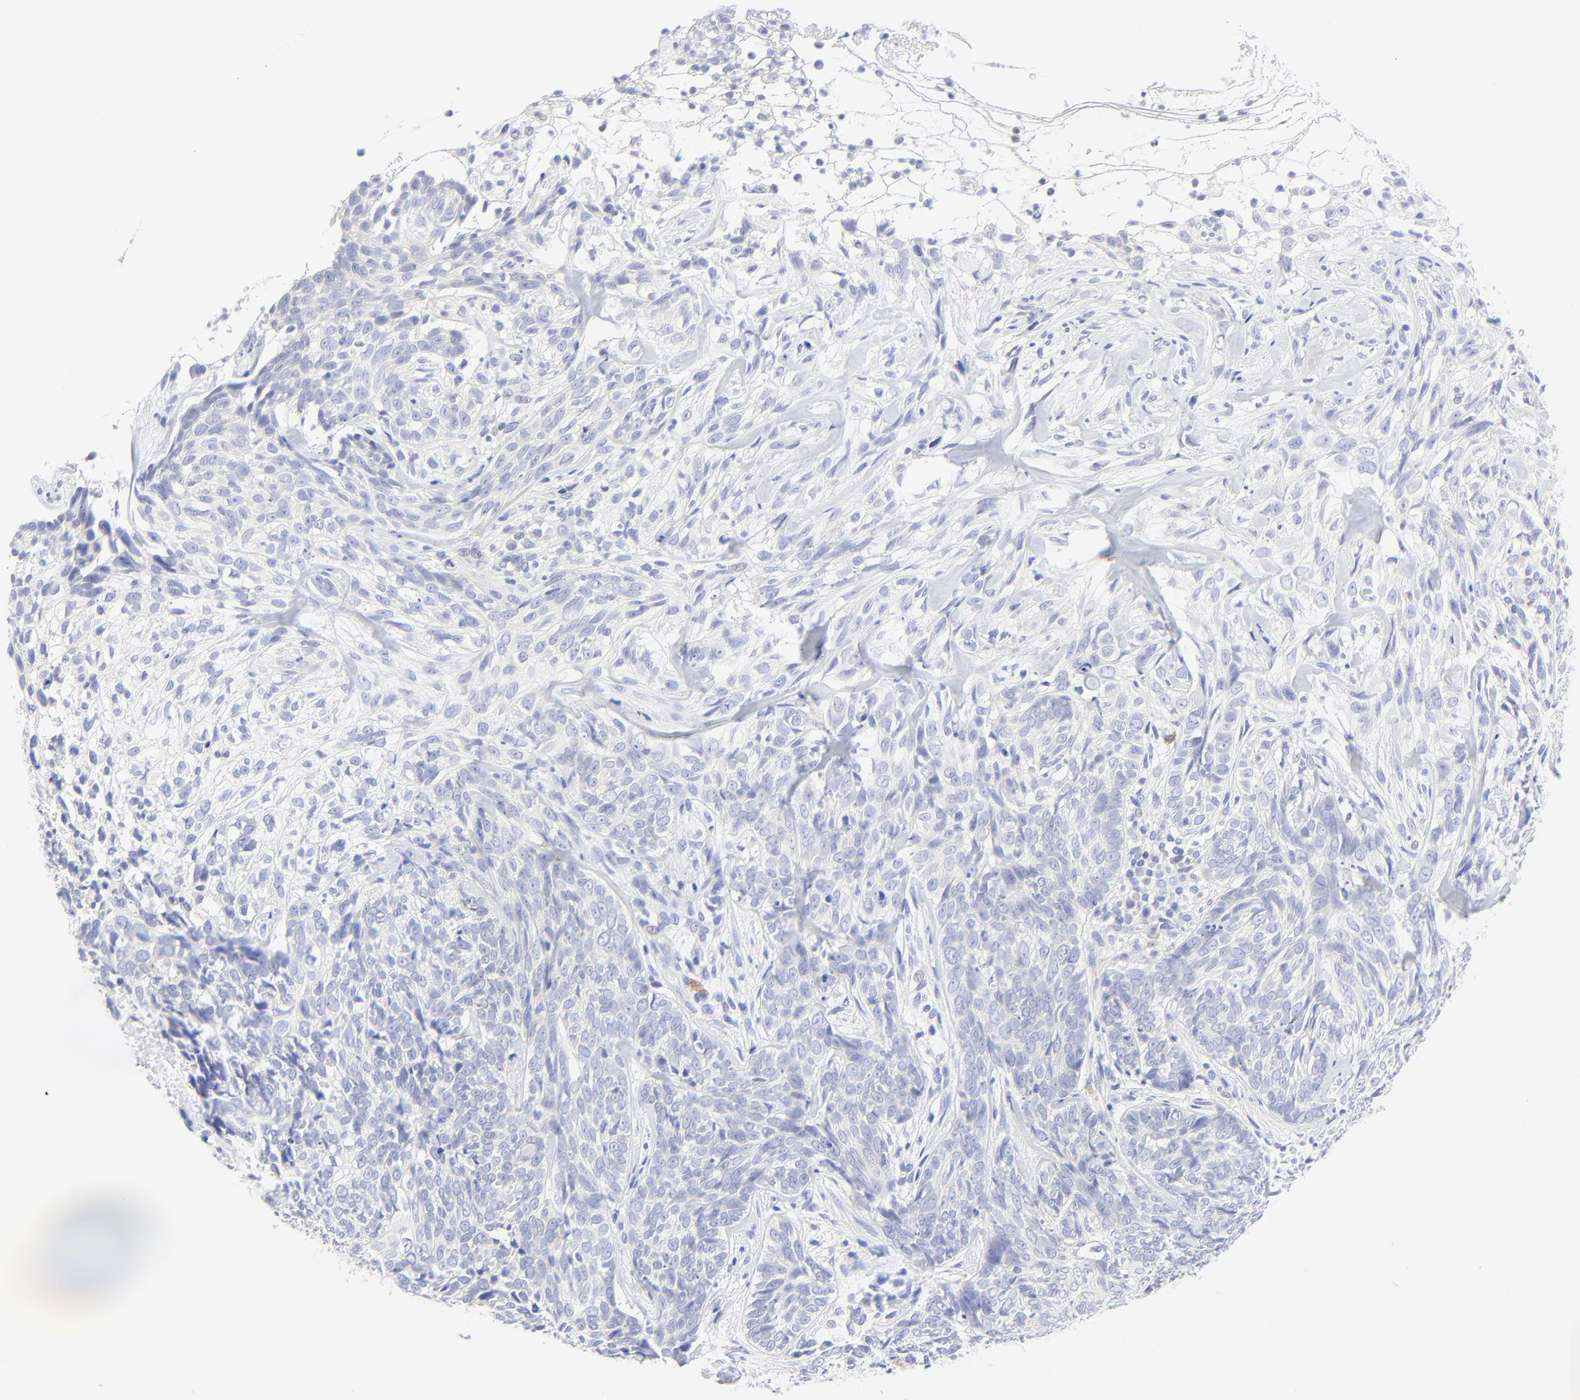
{"staining": {"intensity": "negative", "quantity": "none", "location": "none"}, "tissue": "skin cancer", "cell_type": "Tumor cells", "image_type": "cancer", "snomed": [{"axis": "morphology", "description": "Basal cell carcinoma"}, {"axis": "topography", "description": "Skin"}], "caption": "A histopathology image of skin cancer stained for a protein exhibits no brown staining in tumor cells. (DAB (3,3'-diaminobenzidine) immunohistochemistry with hematoxylin counter stain).", "gene": "EBP", "patient": {"sex": "male", "age": 72}}